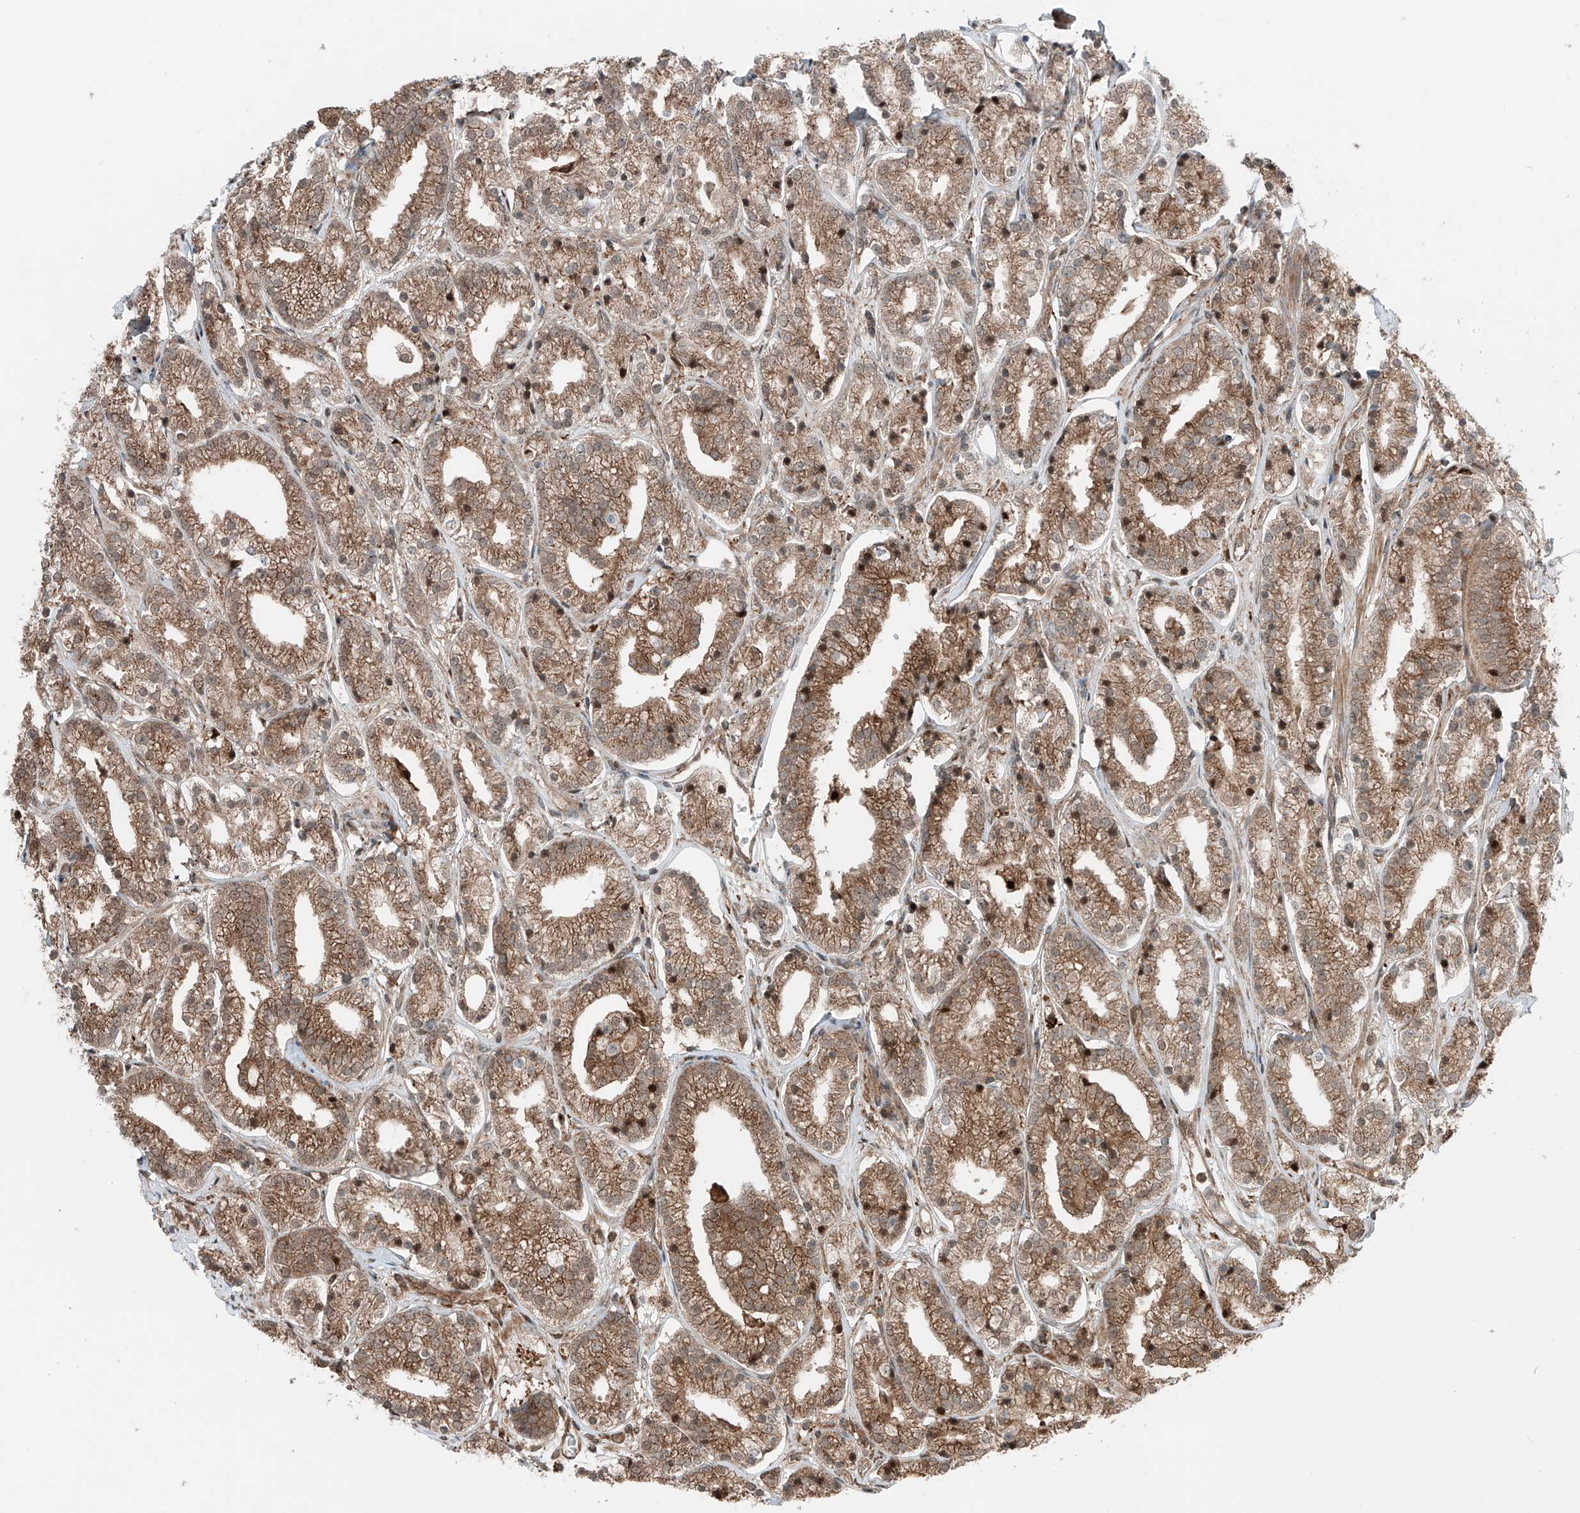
{"staining": {"intensity": "moderate", "quantity": ">75%", "location": "cytoplasmic/membranous,nuclear"}, "tissue": "prostate cancer", "cell_type": "Tumor cells", "image_type": "cancer", "snomed": [{"axis": "morphology", "description": "Adenocarcinoma, High grade"}, {"axis": "topography", "description": "Prostate"}], "caption": "Protein staining of prostate cancer tissue demonstrates moderate cytoplasmic/membranous and nuclear staining in approximately >75% of tumor cells.", "gene": "USP48", "patient": {"sex": "male", "age": 69}}